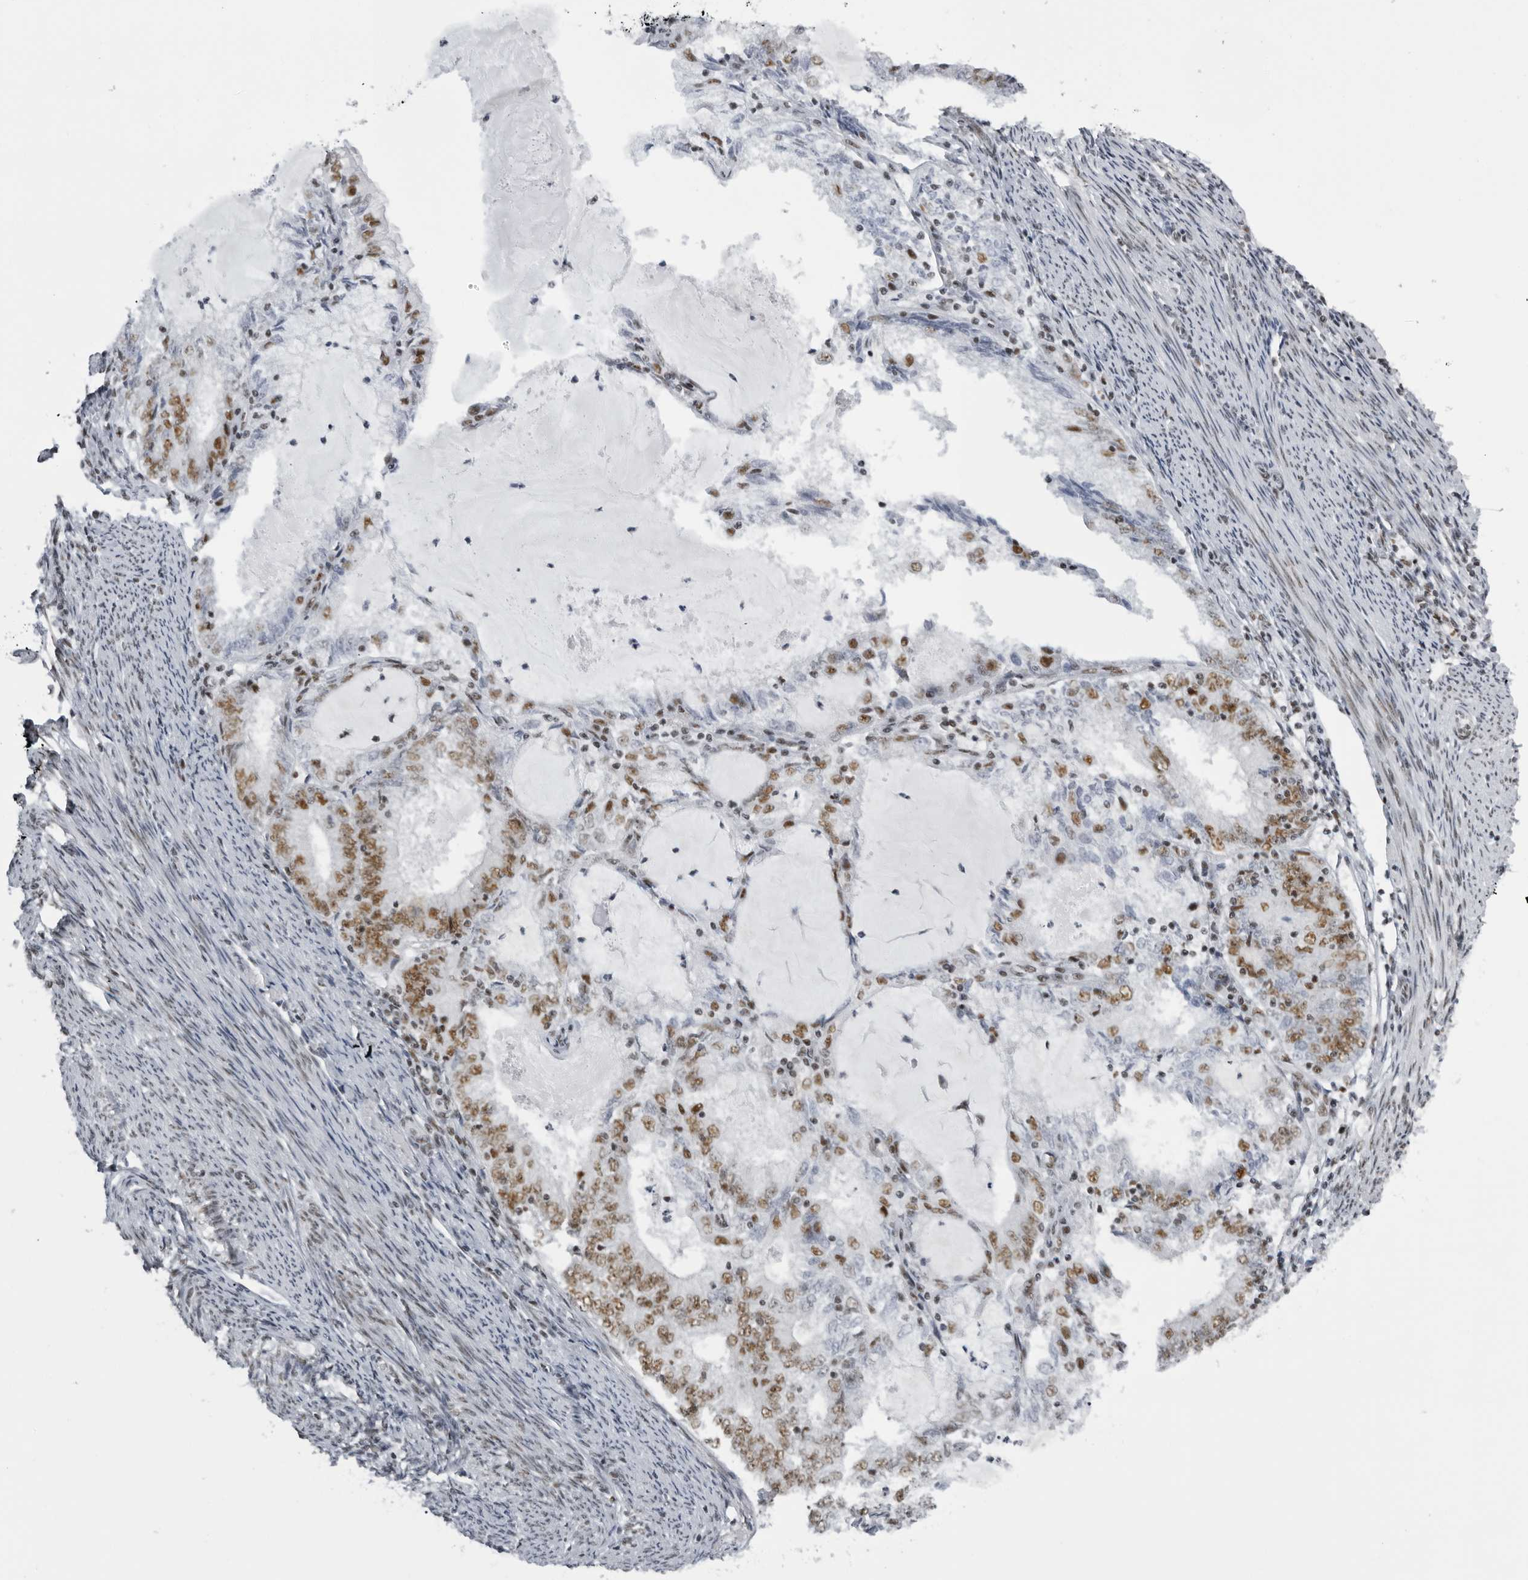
{"staining": {"intensity": "moderate", "quantity": ">75%", "location": "nuclear"}, "tissue": "endometrial cancer", "cell_type": "Tumor cells", "image_type": "cancer", "snomed": [{"axis": "morphology", "description": "Adenocarcinoma, NOS"}, {"axis": "topography", "description": "Endometrium"}], "caption": "IHC of endometrial cancer (adenocarcinoma) shows medium levels of moderate nuclear expression in approximately >75% of tumor cells.", "gene": "DHX9", "patient": {"sex": "female", "age": 57}}